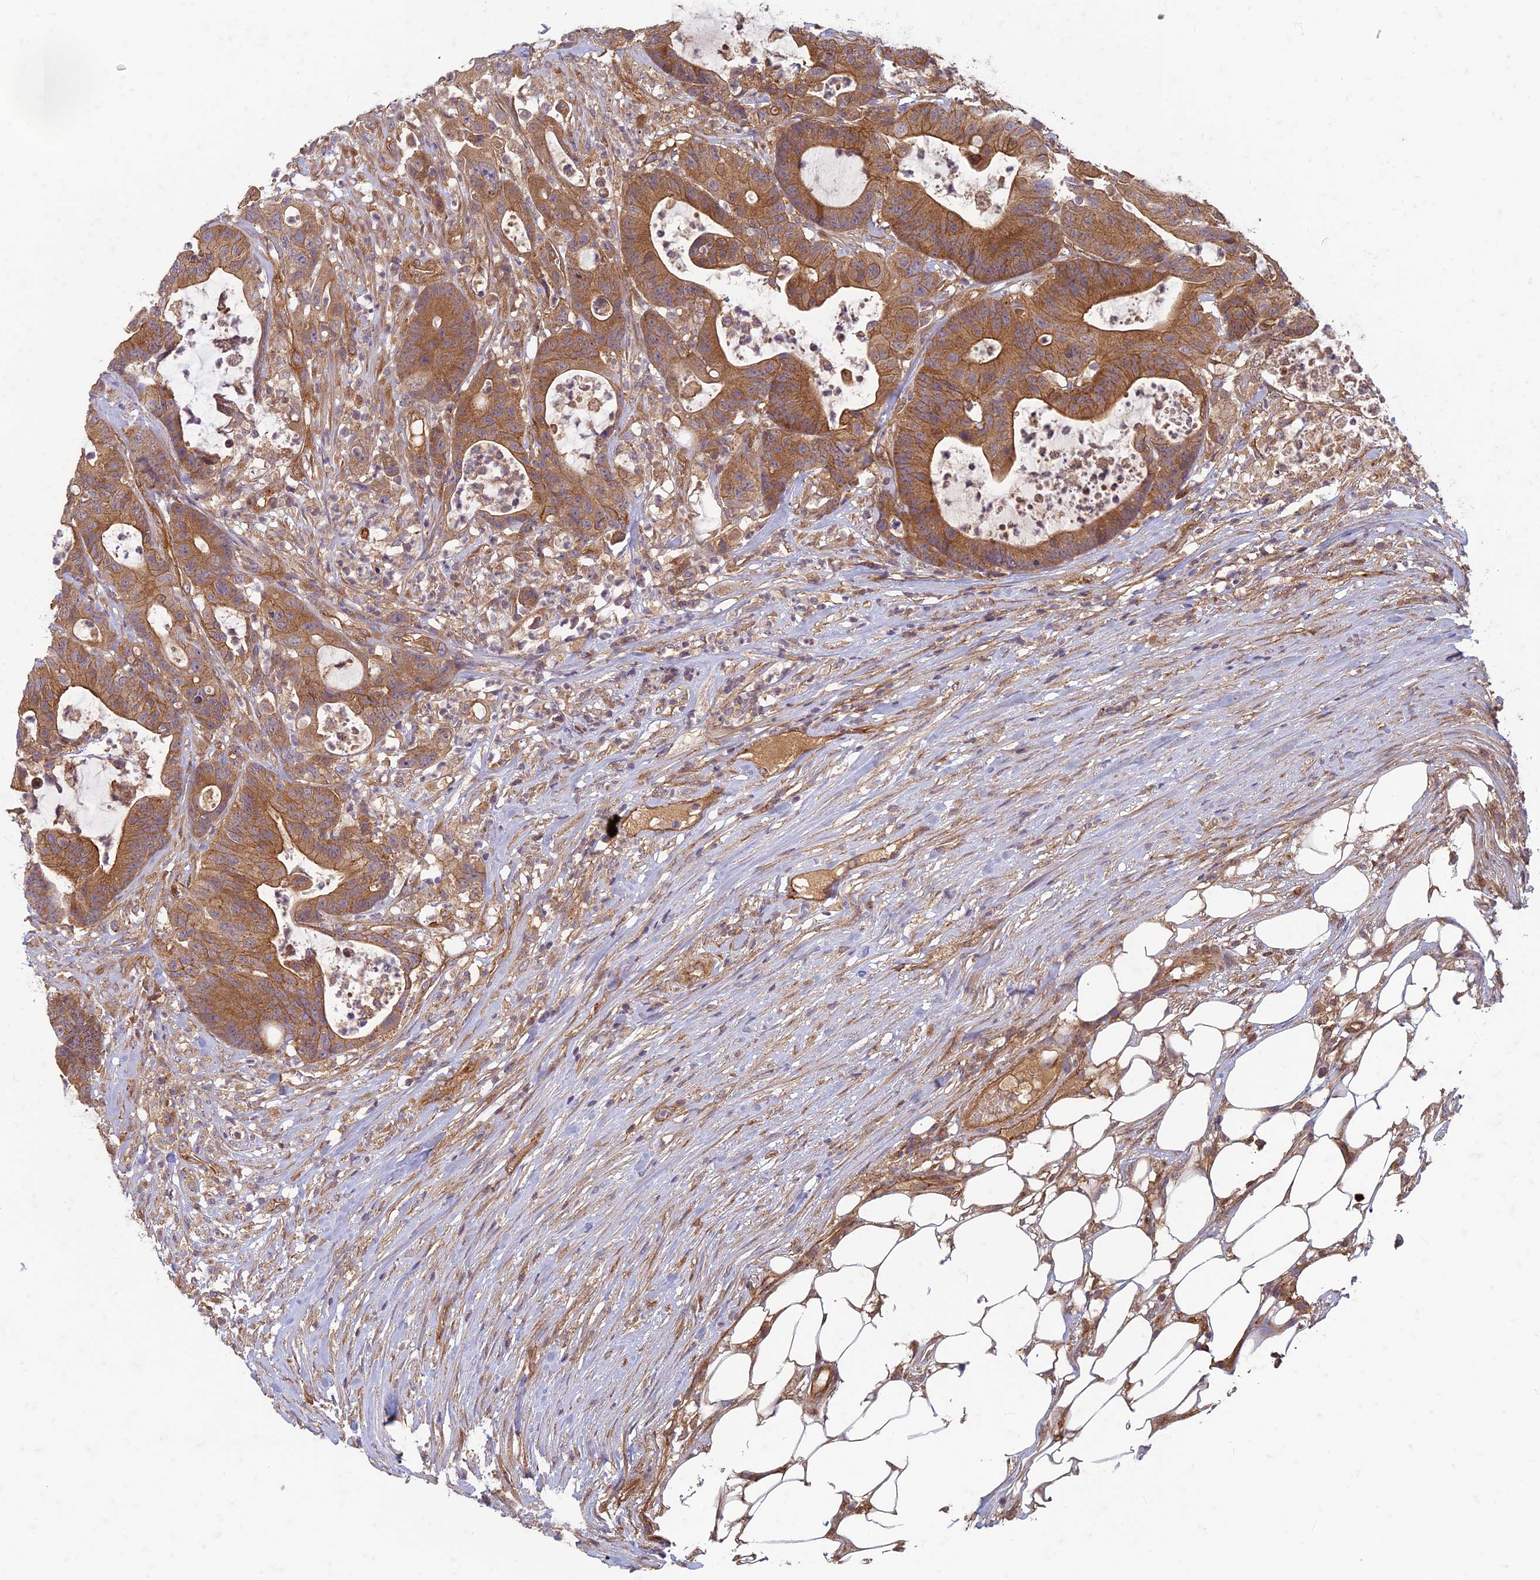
{"staining": {"intensity": "strong", "quantity": ">75%", "location": "cytoplasmic/membranous"}, "tissue": "colorectal cancer", "cell_type": "Tumor cells", "image_type": "cancer", "snomed": [{"axis": "morphology", "description": "Adenocarcinoma, NOS"}, {"axis": "topography", "description": "Colon"}], "caption": "Colorectal cancer (adenocarcinoma) stained for a protein reveals strong cytoplasmic/membranous positivity in tumor cells.", "gene": "TCF25", "patient": {"sex": "female", "age": 84}}